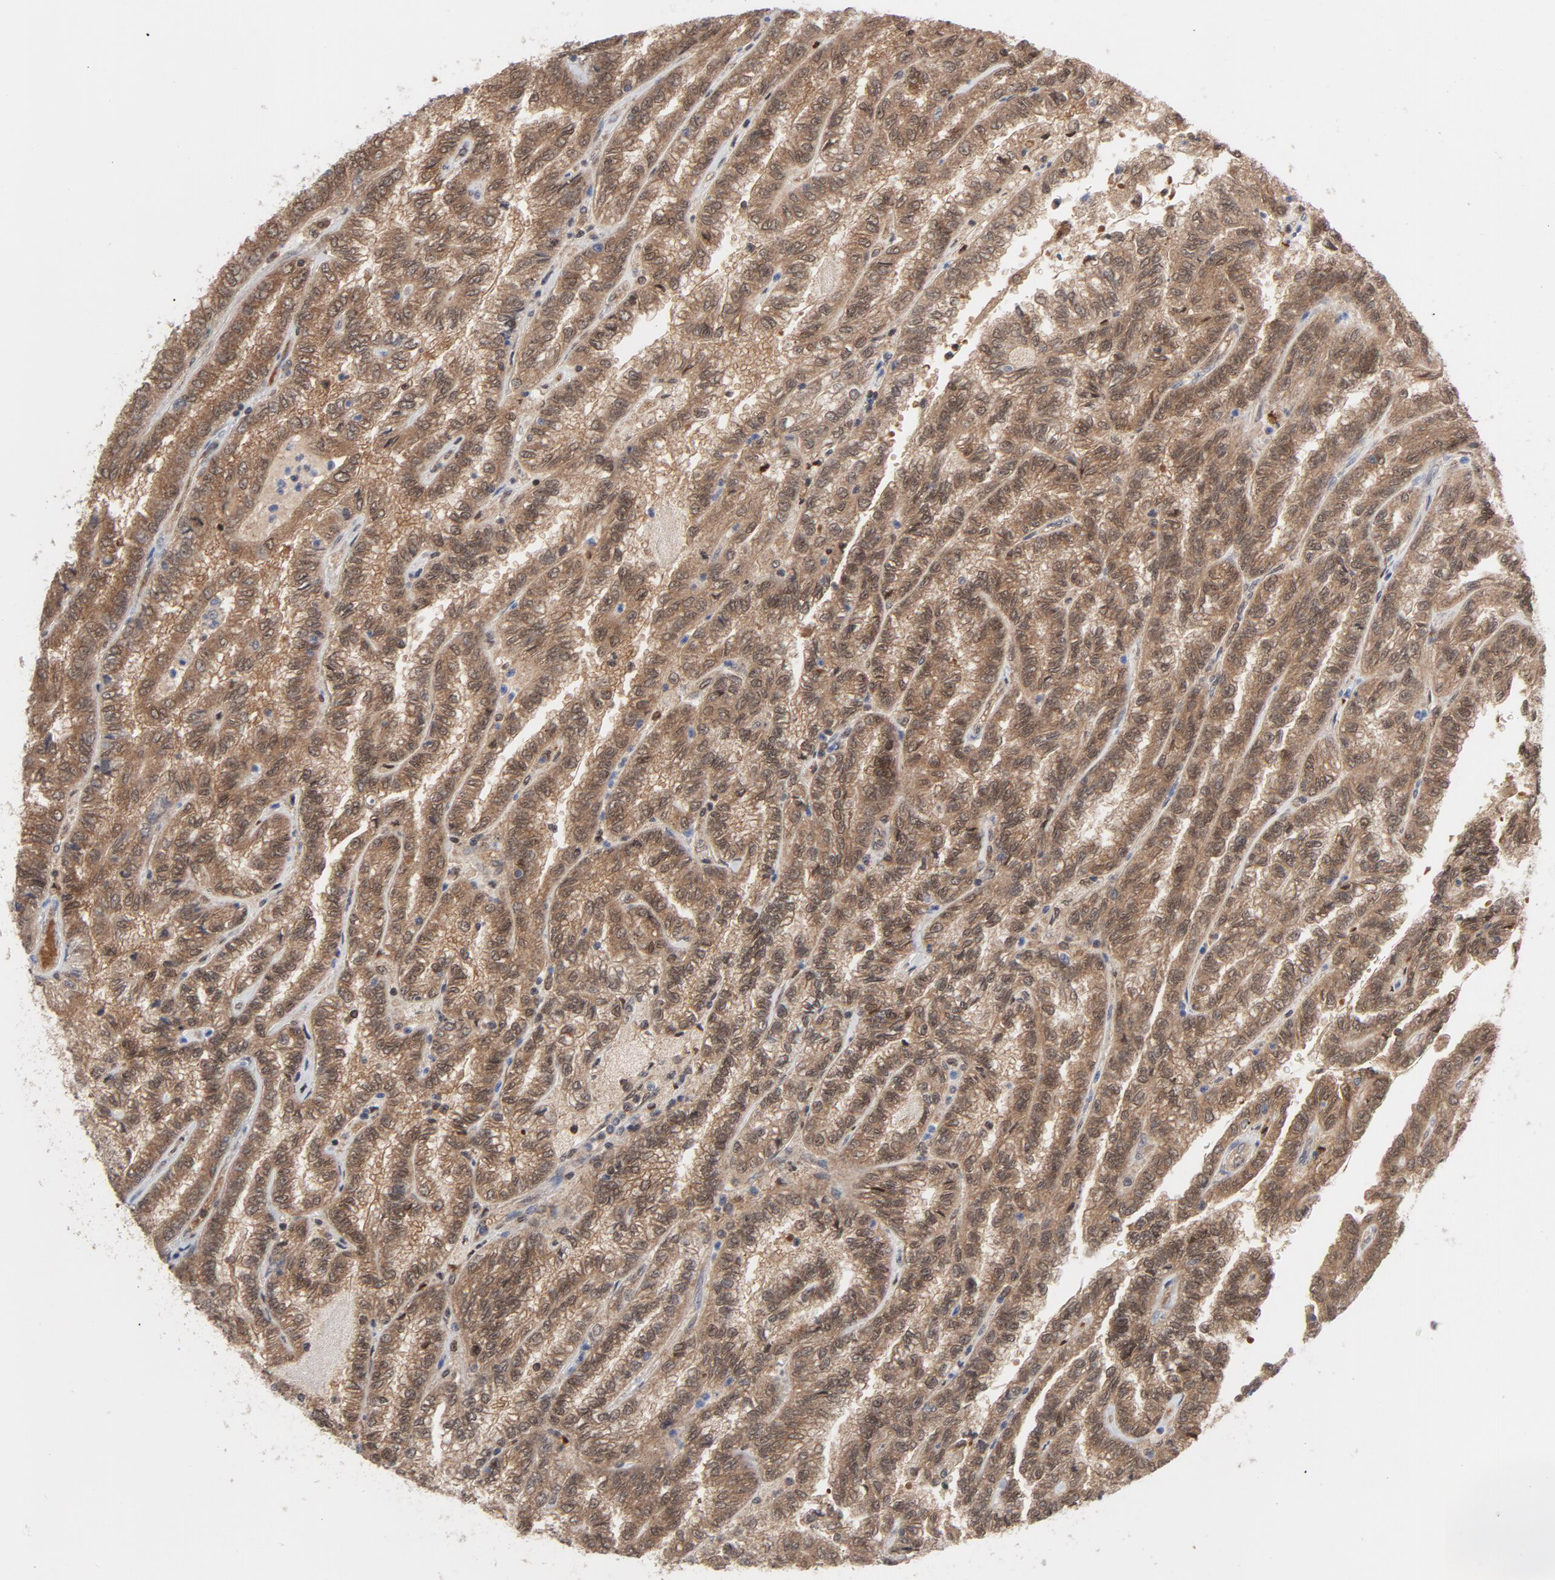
{"staining": {"intensity": "moderate", "quantity": ">75%", "location": "cytoplasmic/membranous,nuclear"}, "tissue": "renal cancer", "cell_type": "Tumor cells", "image_type": "cancer", "snomed": [{"axis": "morphology", "description": "Inflammation, NOS"}, {"axis": "morphology", "description": "Adenocarcinoma, NOS"}, {"axis": "topography", "description": "Kidney"}], "caption": "Renal adenocarcinoma stained with a brown dye displays moderate cytoplasmic/membranous and nuclear positive positivity in approximately >75% of tumor cells.", "gene": "PRDX1", "patient": {"sex": "male", "age": 68}}